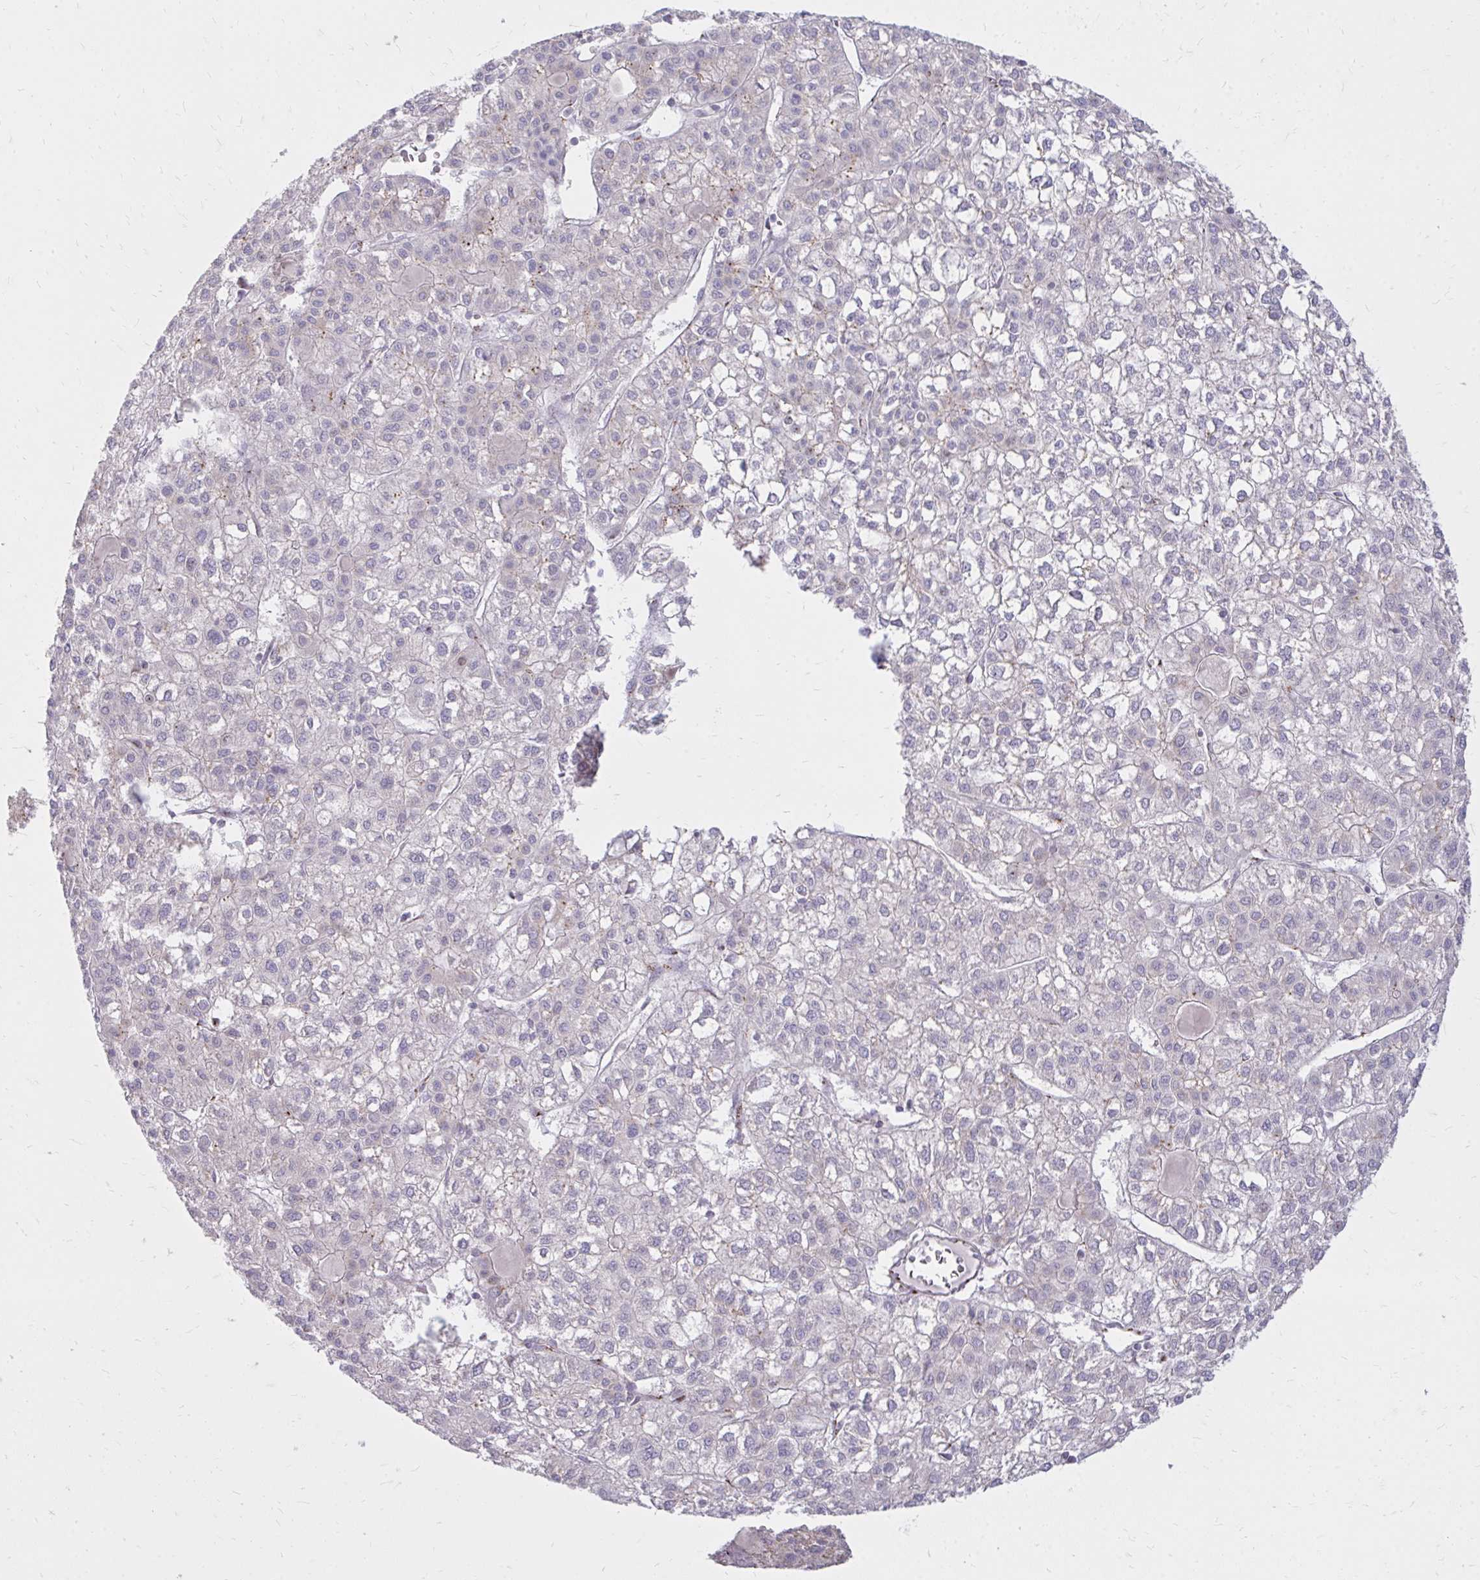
{"staining": {"intensity": "moderate", "quantity": "<25%", "location": "cytoplasmic/membranous"}, "tissue": "liver cancer", "cell_type": "Tumor cells", "image_type": "cancer", "snomed": [{"axis": "morphology", "description": "Carcinoma, Hepatocellular, NOS"}, {"axis": "topography", "description": "Liver"}], "caption": "A micrograph of liver cancer stained for a protein displays moderate cytoplasmic/membranous brown staining in tumor cells. The staining is performed using DAB (3,3'-diaminobenzidine) brown chromogen to label protein expression. The nuclei are counter-stained blue using hematoxylin.", "gene": "RAB6B", "patient": {"sex": "female", "age": 43}}